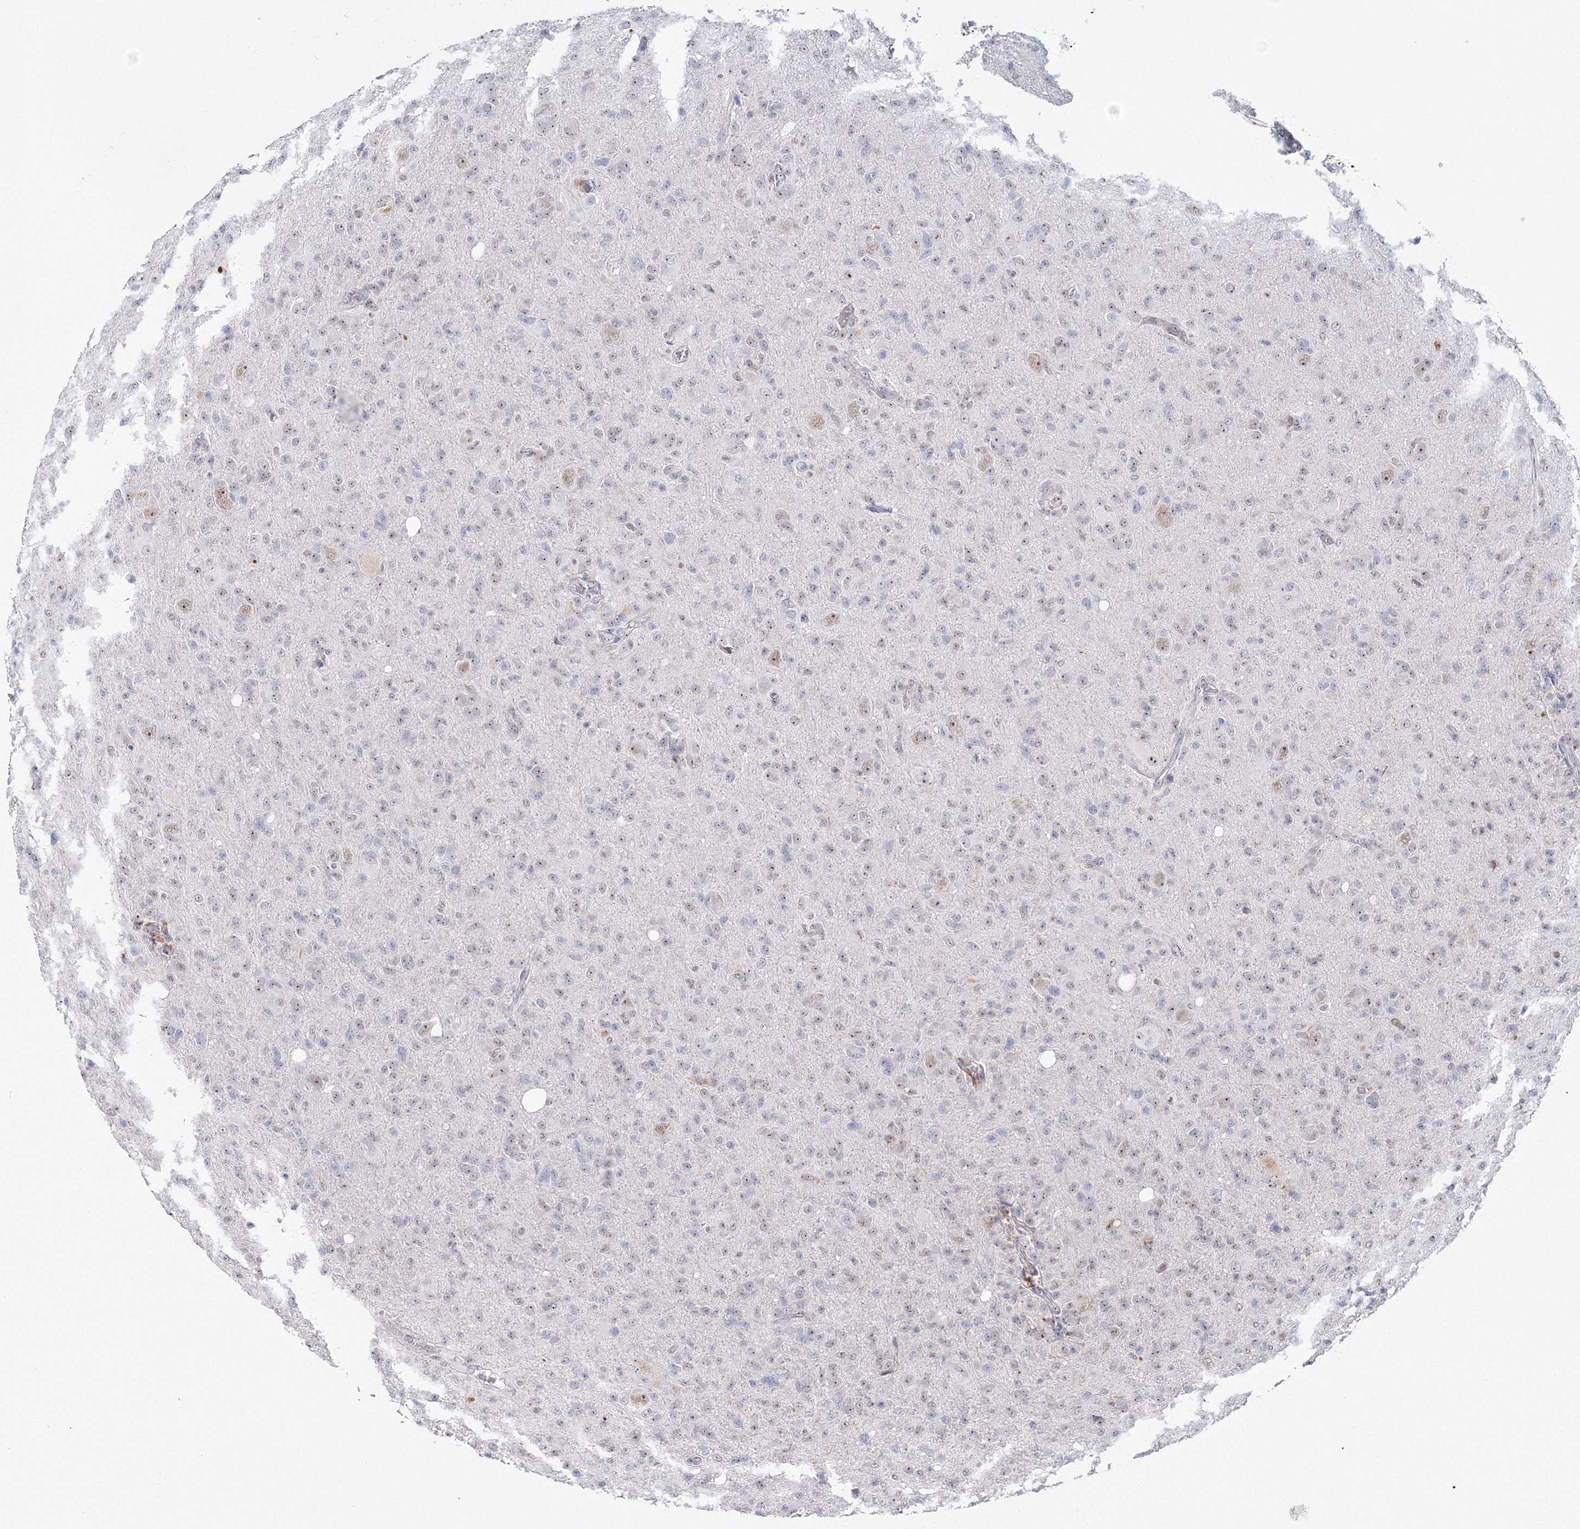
{"staining": {"intensity": "moderate", "quantity": "<25%", "location": "nuclear"}, "tissue": "glioma", "cell_type": "Tumor cells", "image_type": "cancer", "snomed": [{"axis": "morphology", "description": "Glioma, malignant, High grade"}, {"axis": "topography", "description": "Brain"}], "caption": "Glioma stained with DAB (3,3'-diaminobenzidine) IHC shows low levels of moderate nuclear staining in about <25% of tumor cells. The staining is performed using DAB (3,3'-diaminobenzidine) brown chromogen to label protein expression. The nuclei are counter-stained blue using hematoxylin.", "gene": "SIRT7", "patient": {"sex": "female", "age": 57}}